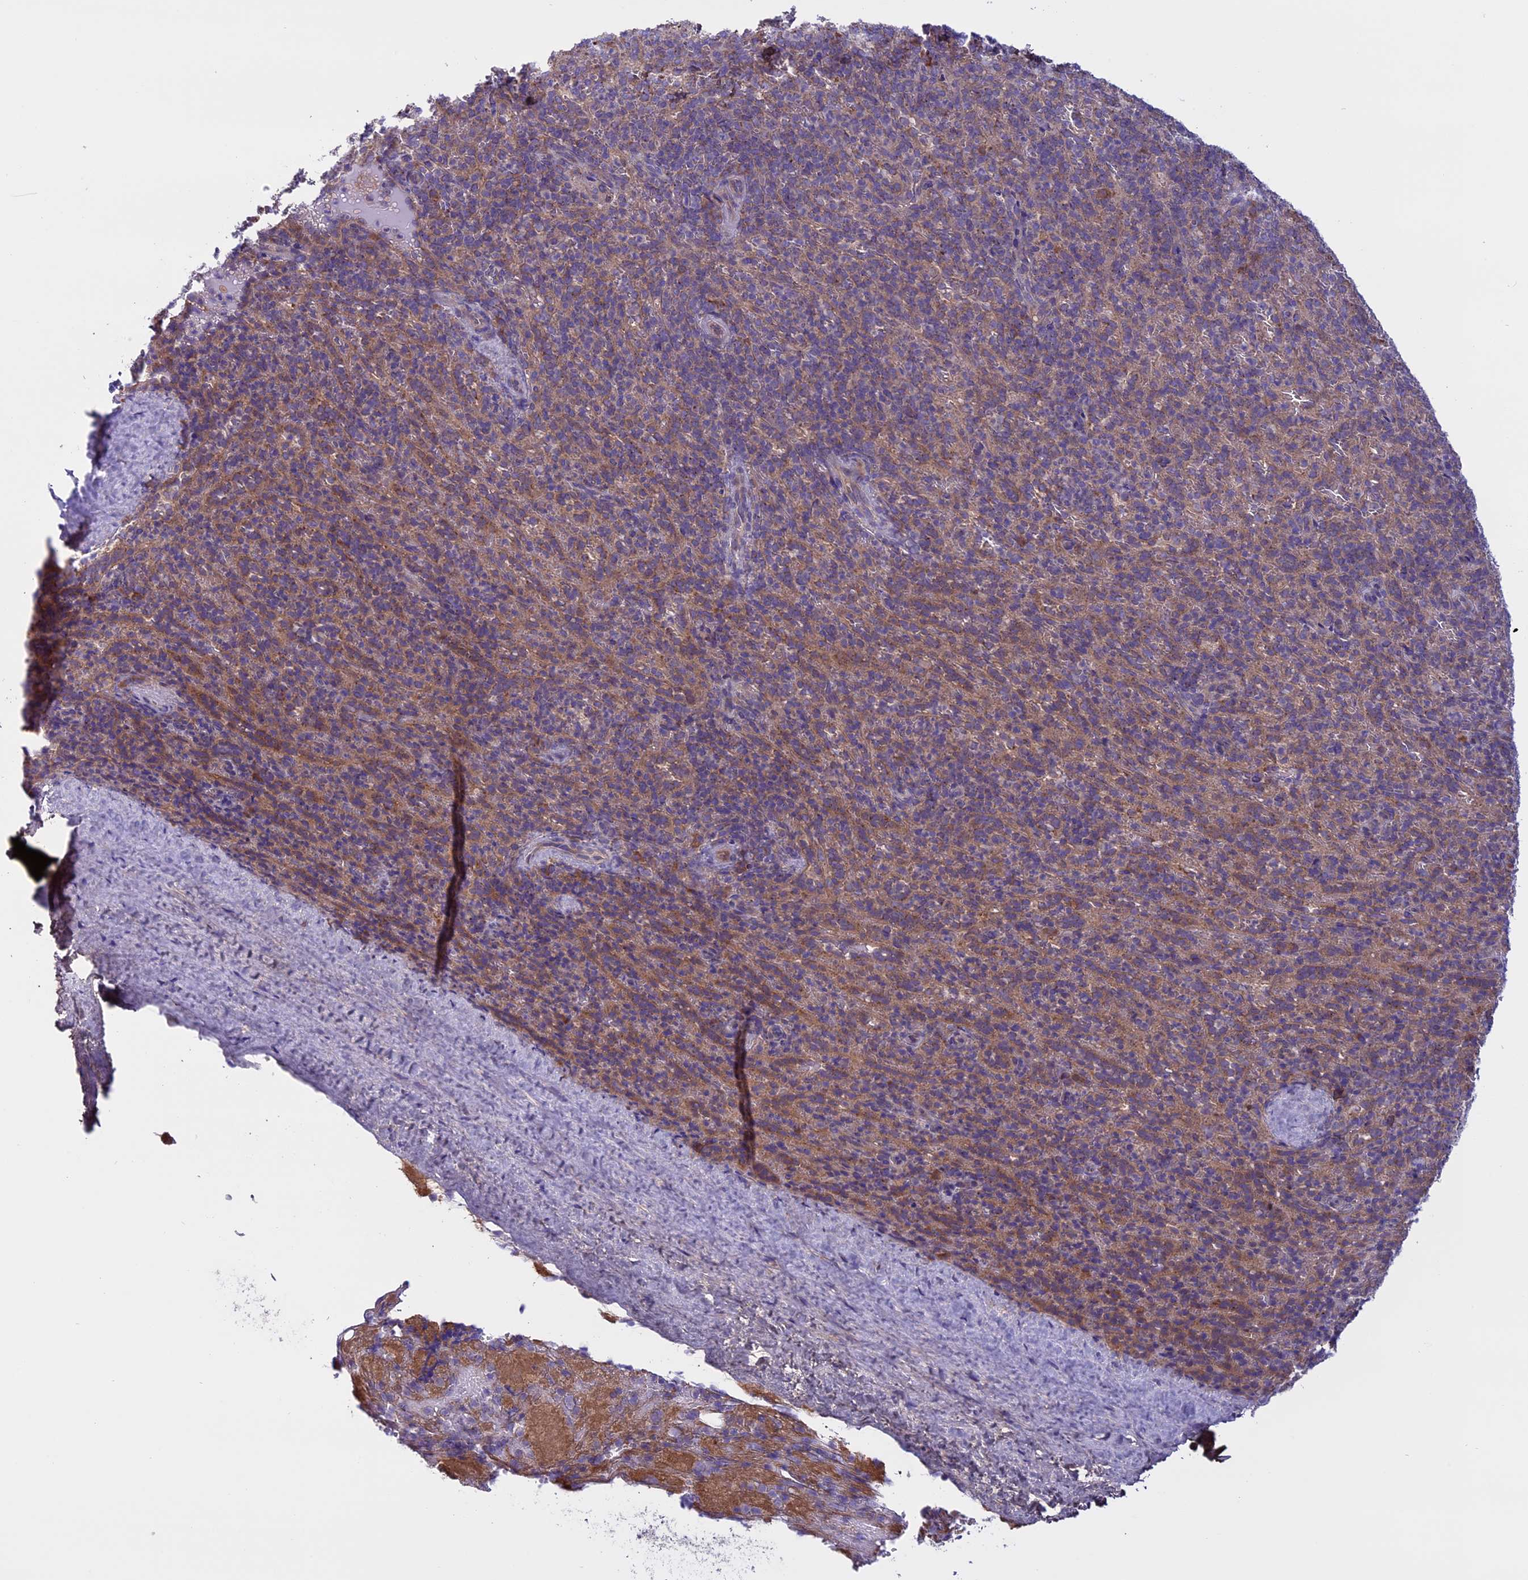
{"staining": {"intensity": "negative", "quantity": "none", "location": "none"}, "tissue": "spleen", "cell_type": "Cells in red pulp", "image_type": "normal", "snomed": [{"axis": "morphology", "description": "Normal tissue, NOS"}, {"axis": "topography", "description": "Spleen"}], "caption": "IHC micrograph of unremarkable spleen stained for a protein (brown), which exhibits no staining in cells in red pulp. (DAB (3,3'-diaminobenzidine) immunohistochemistry, high magnification).", "gene": "DCTN5", "patient": {"sex": "female", "age": 21}}